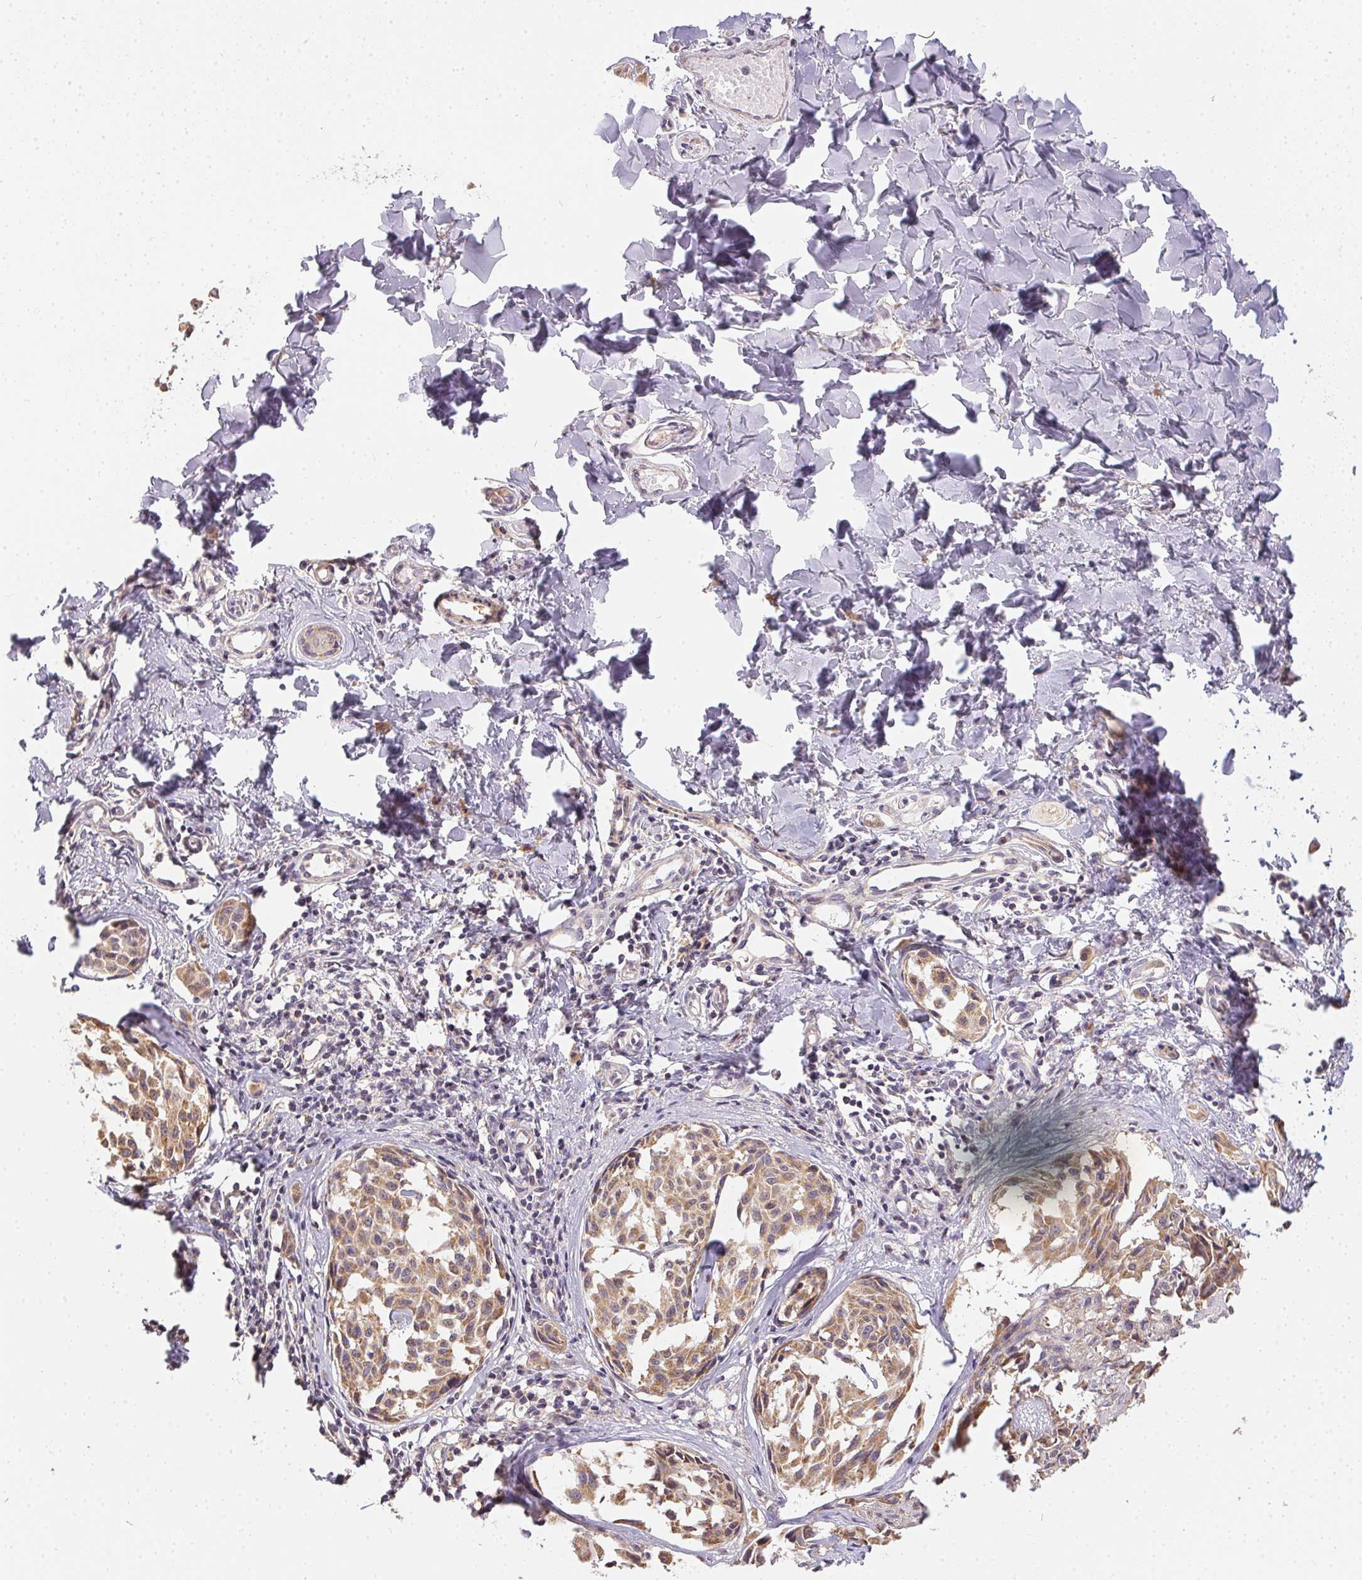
{"staining": {"intensity": "weak", "quantity": ">75%", "location": "cytoplasmic/membranous"}, "tissue": "melanoma", "cell_type": "Tumor cells", "image_type": "cancer", "snomed": [{"axis": "morphology", "description": "Malignant melanoma, NOS"}, {"axis": "topography", "description": "Skin"}], "caption": "Melanoma was stained to show a protein in brown. There is low levels of weak cytoplasmic/membranous staining in about >75% of tumor cells.", "gene": "REV3L", "patient": {"sex": "male", "age": 51}}